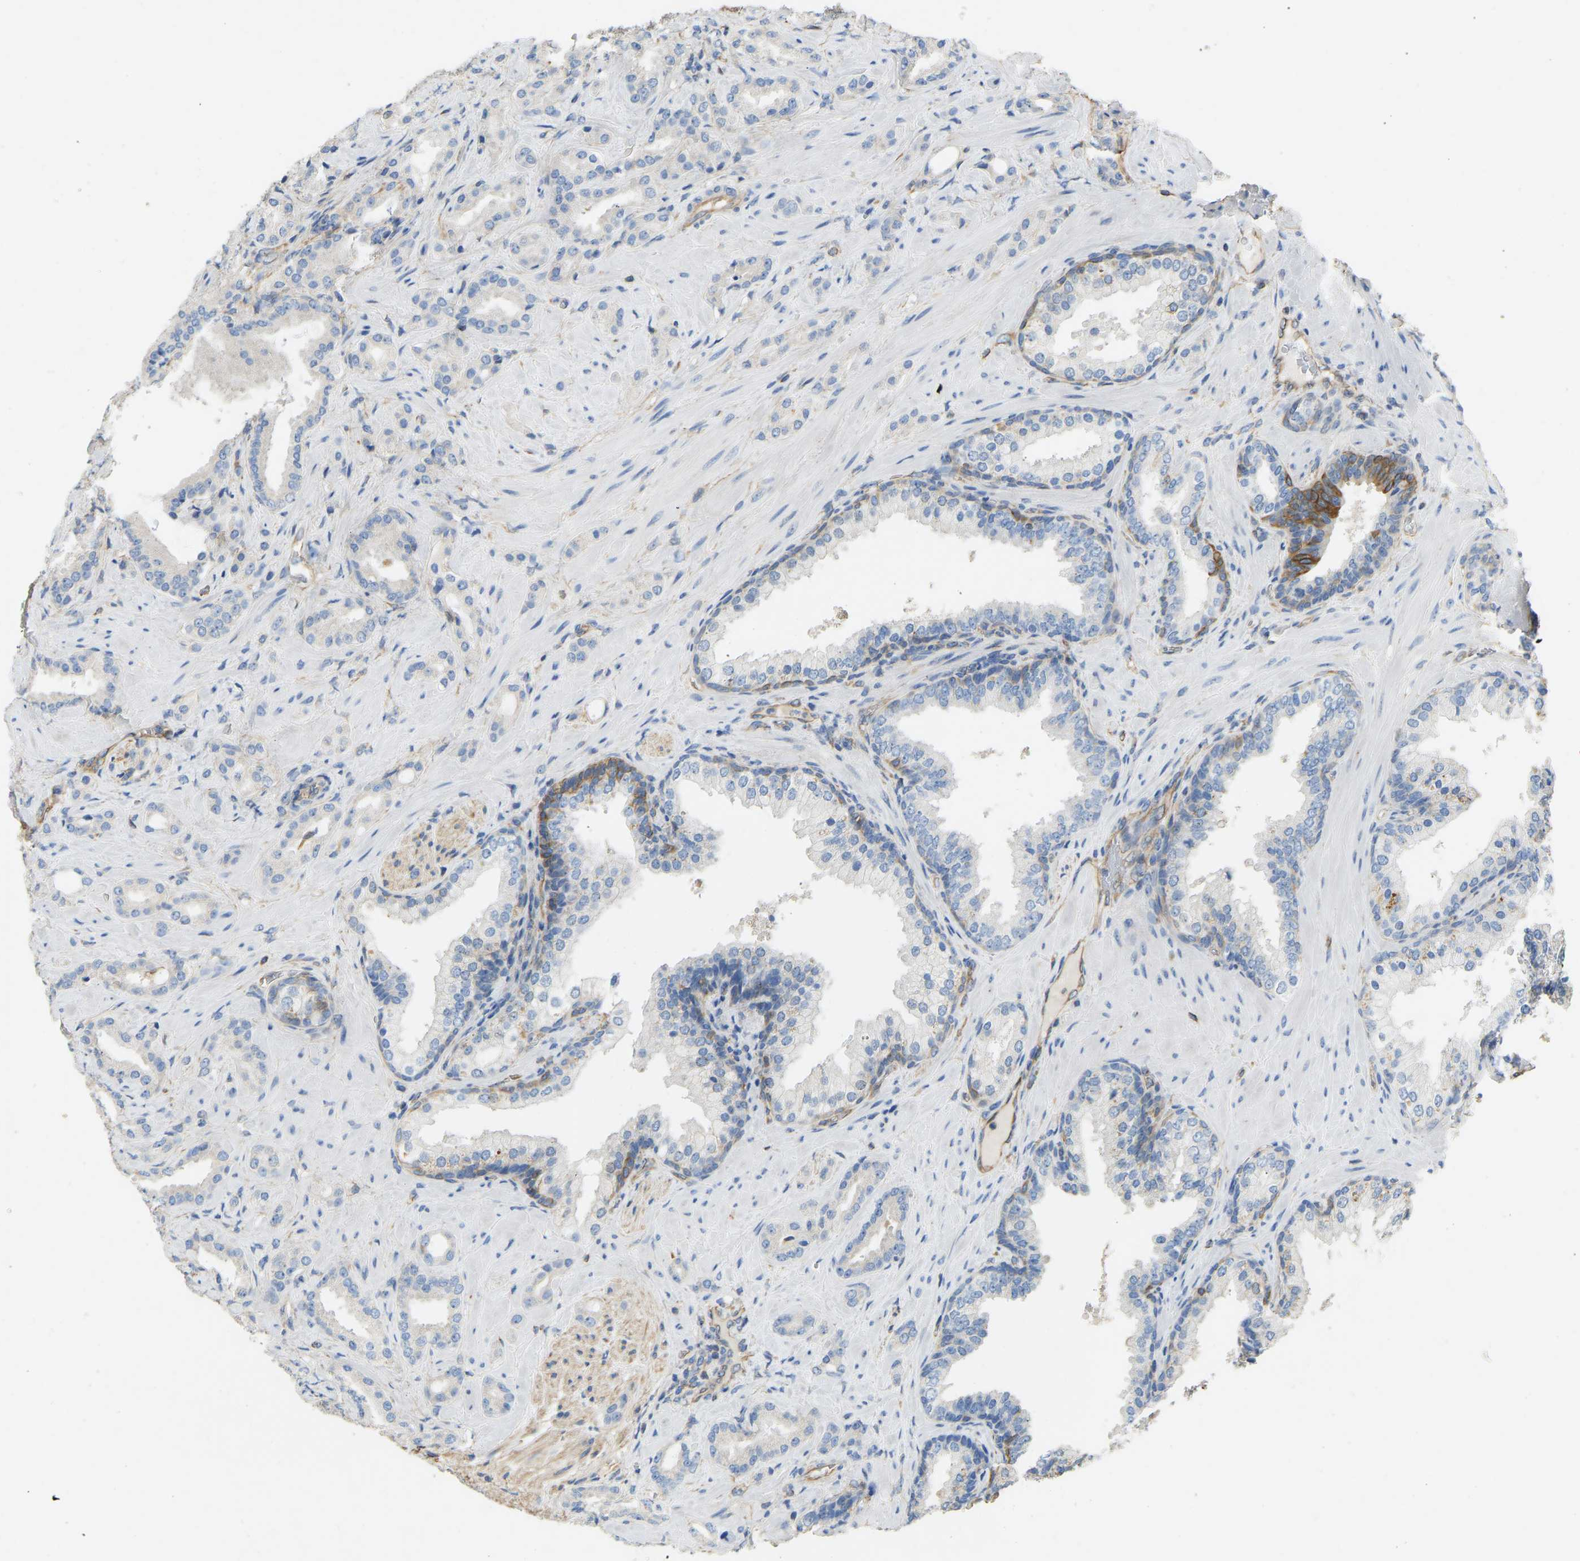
{"staining": {"intensity": "negative", "quantity": "none", "location": "none"}, "tissue": "prostate cancer", "cell_type": "Tumor cells", "image_type": "cancer", "snomed": [{"axis": "morphology", "description": "Adenocarcinoma, High grade"}, {"axis": "topography", "description": "Prostate"}], "caption": "The image exhibits no significant expression in tumor cells of prostate cancer (high-grade adenocarcinoma).", "gene": "TECTA", "patient": {"sex": "male", "age": 64}}